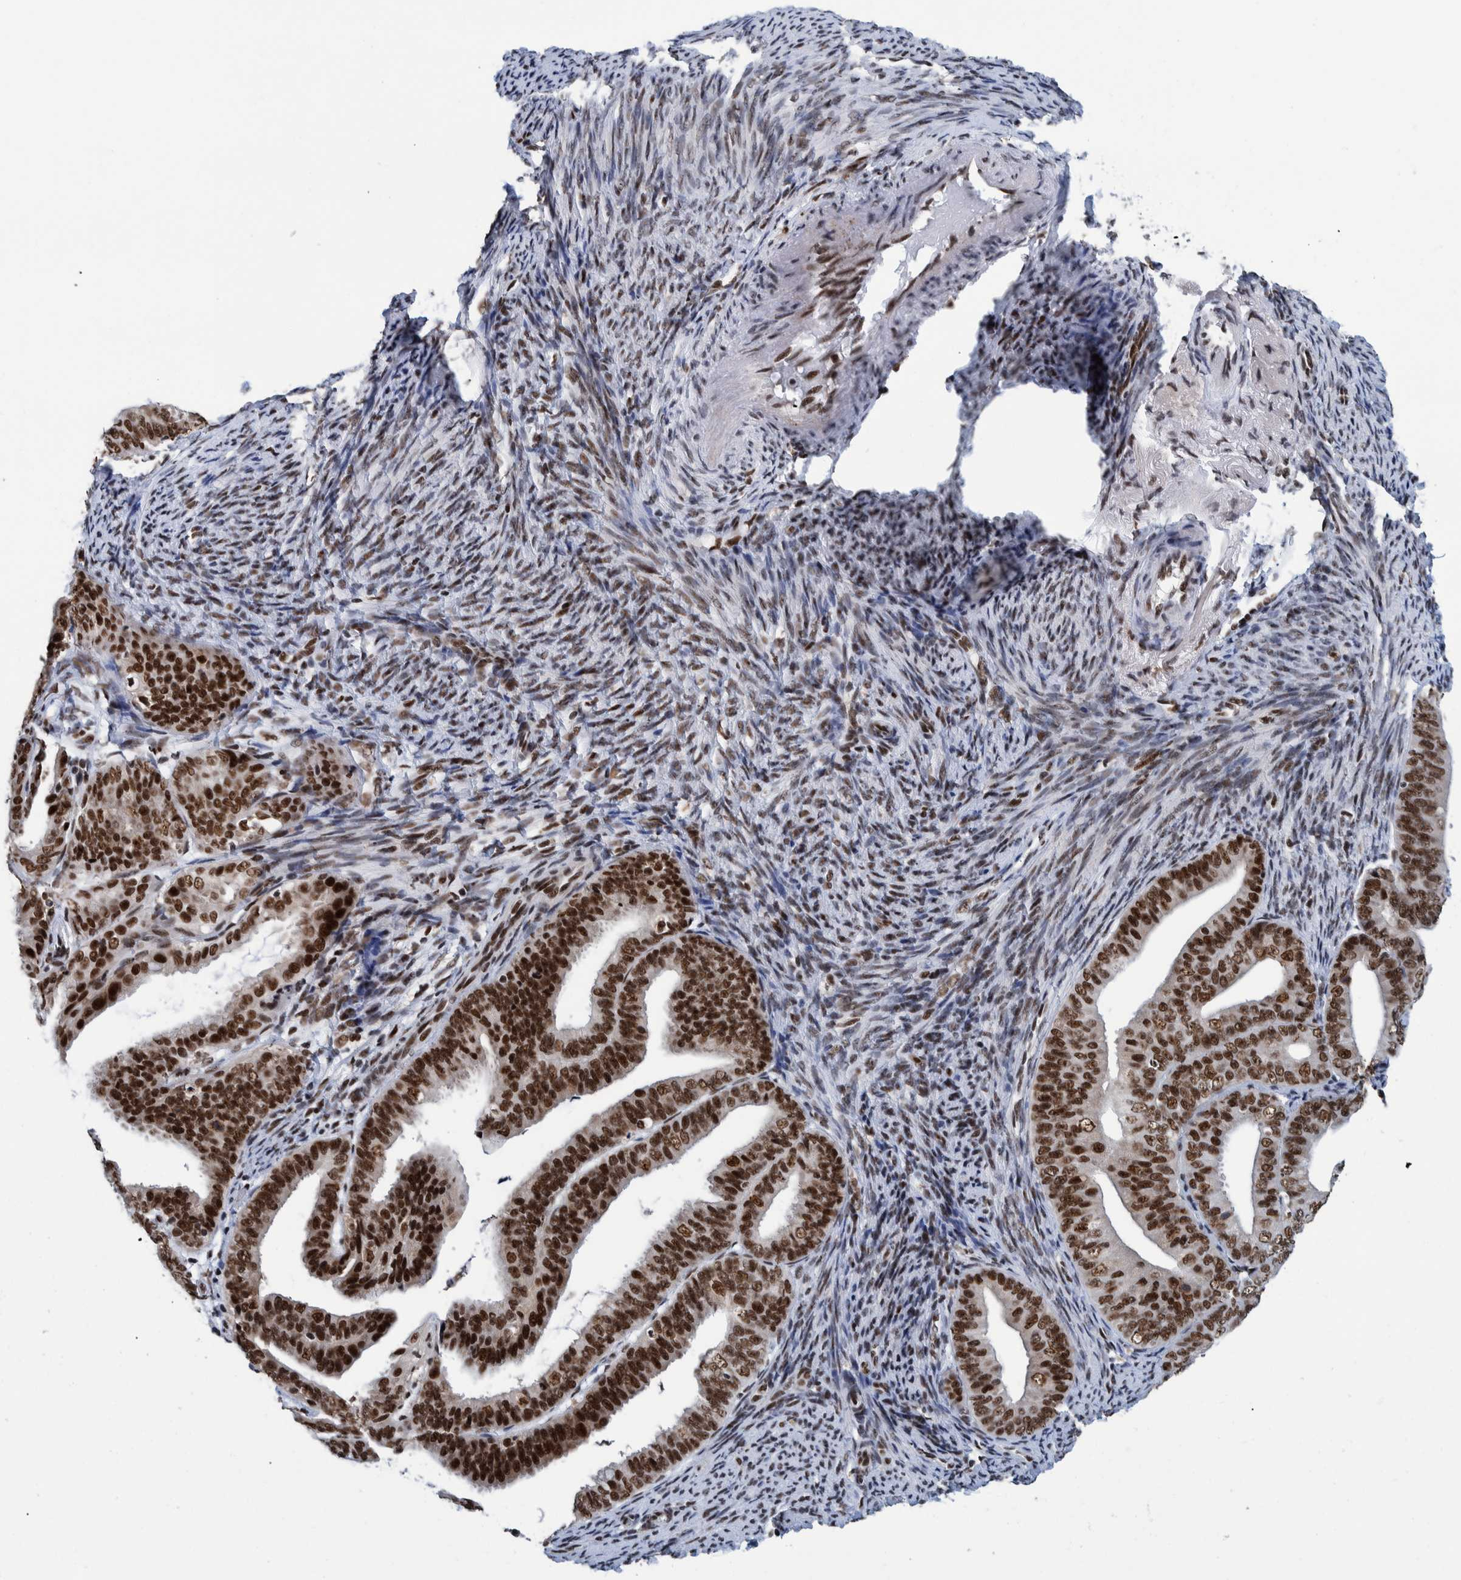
{"staining": {"intensity": "strong", "quantity": ">75%", "location": "nuclear"}, "tissue": "endometrial cancer", "cell_type": "Tumor cells", "image_type": "cancer", "snomed": [{"axis": "morphology", "description": "Adenocarcinoma, NOS"}, {"axis": "topography", "description": "Endometrium"}], "caption": "Tumor cells reveal high levels of strong nuclear staining in approximately >75% of cells in human endometrial cancer (adenocarcinoma).", "gene": "EFTUD2", "patient": {"sex": "female", "age": 63}}